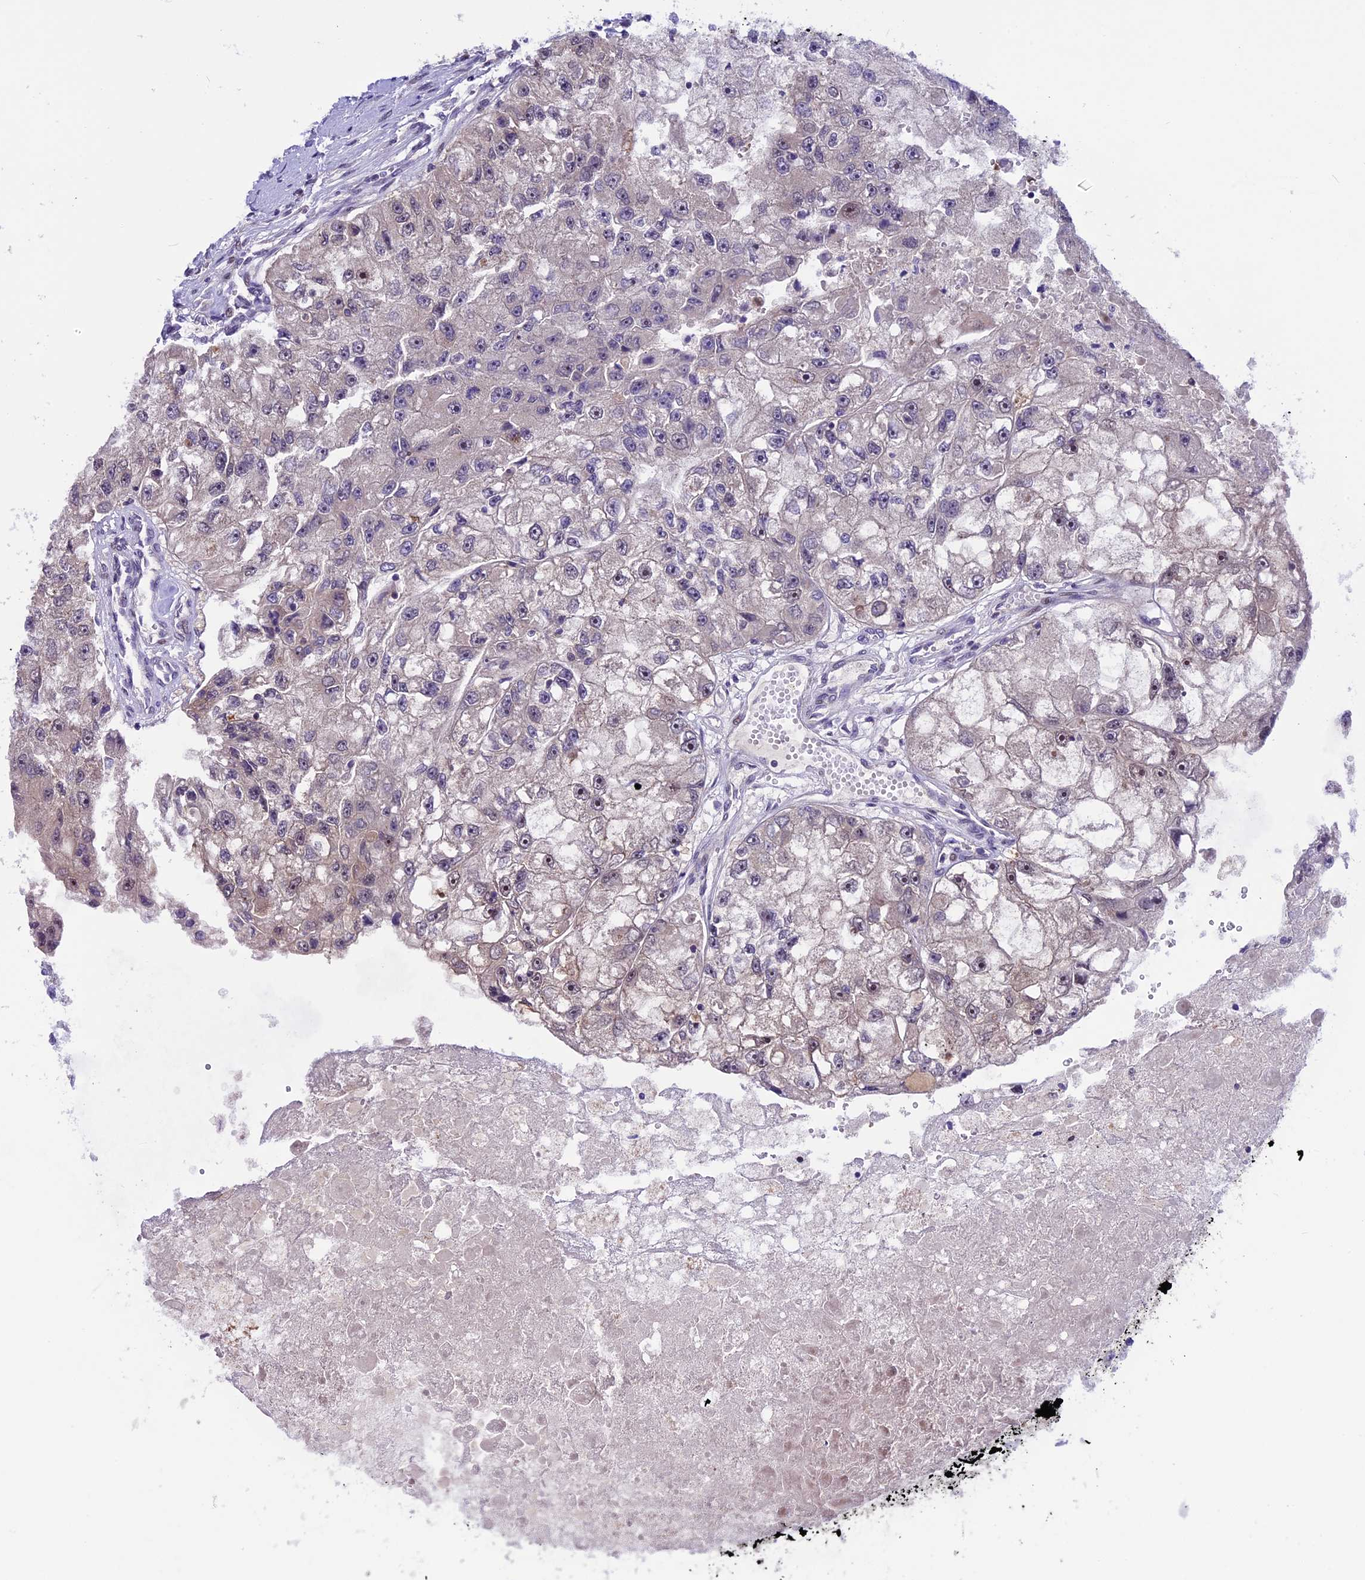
{"staining": {"intensity": "negative", "quantity": "none", "location": "none"}, "tissue": "renal cancer", "cell_type": "Tumor cells", "image_type": "cancer", "snomed": [{"axis": "morphology", "description": "Adenocarcinoma, NOS"}, {"axis": "topography", "description": "Kidney"}], "caption": "Tumor cells are negative for protein expression in human renal cancer (adenocarcinoma).", "gene": "XKR7", "patient": {"sex": "male", "age": 63}}